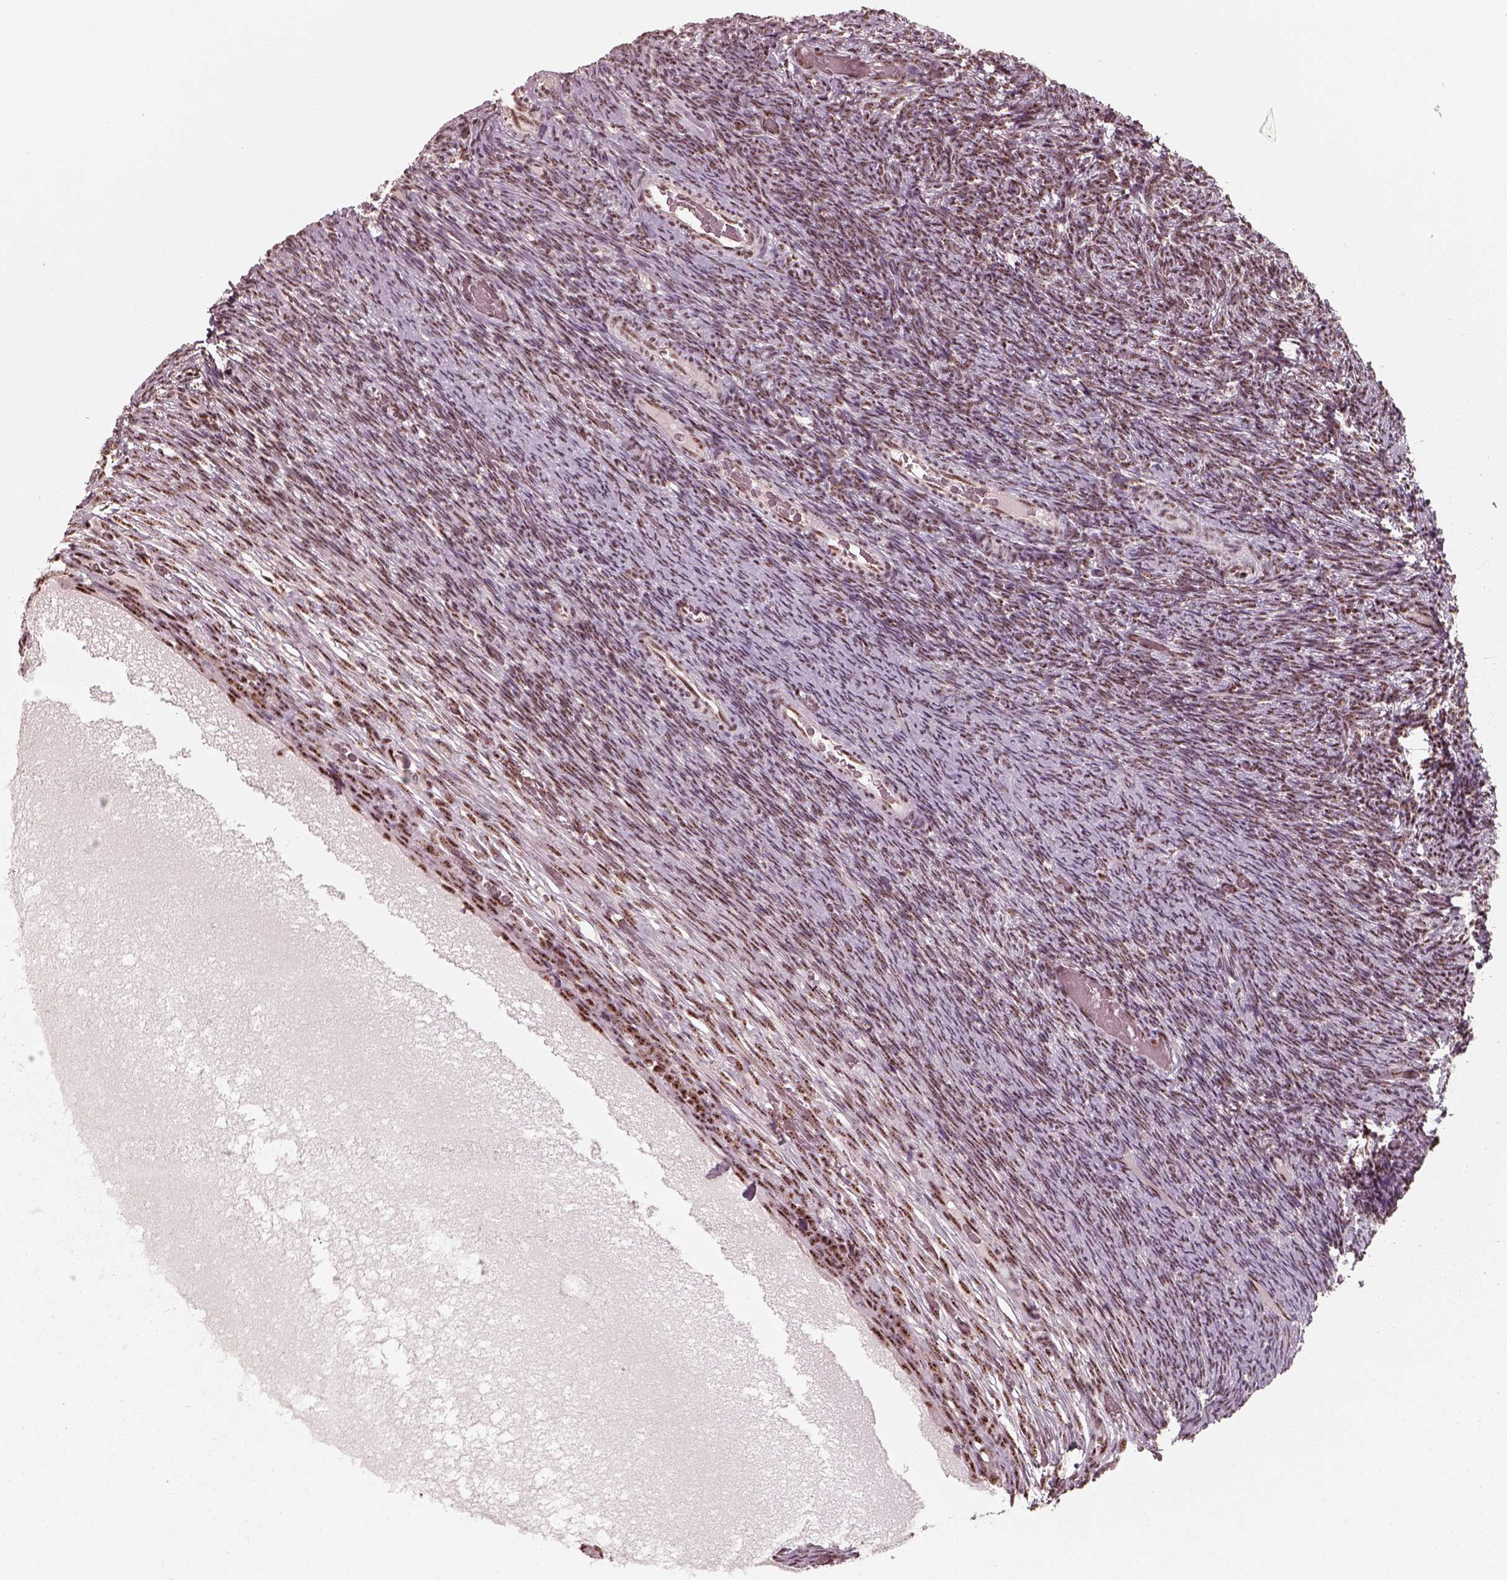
{"staining": {"intensity": "moderate", "quantity": ">75%", "location": "nuclear"}, "tissue": "ovary", "cell_type": "Ovarian stroma cells", "image_type": "normal", "snomed": [{"axis": "morphology", "description": "Normal tissue, NOS"}, {"axis": "topography", "description": "Ovary"}], "caption": "Ovarian stroma cells show moderate nuclear staining in approximately >75% of cells in normal ovary.", "gene": "ATXN7L3", "patient": {"sex": "female", "age": 34}}